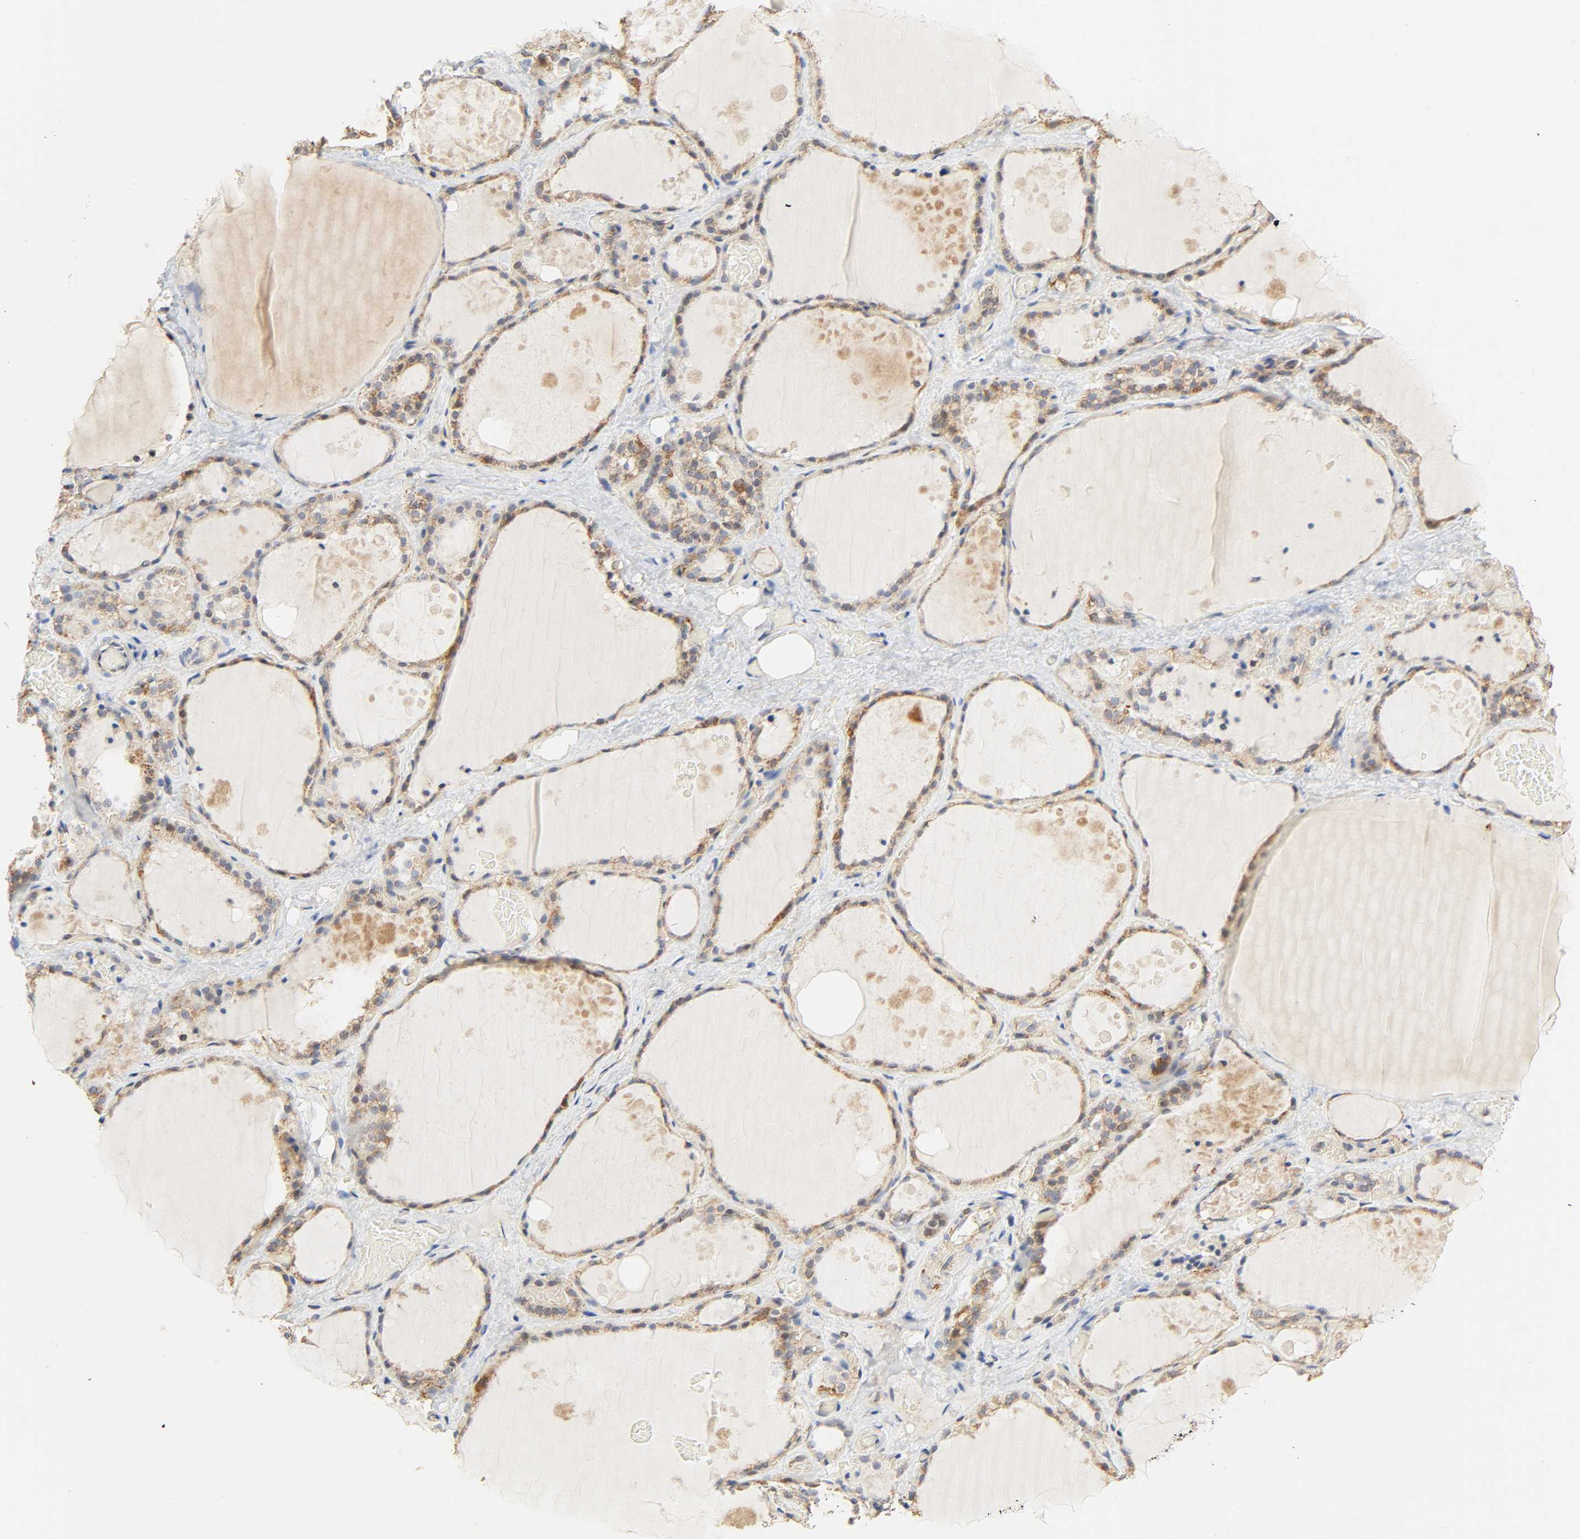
{"staining": {"intensity": "moderate", "quantity": ">75%", "location": "cytoplasmic/membranous"}, "tissue": "thyroid gland", "cell_type": "Glandular cells", "image_type": "normal", "snomed": [{"axis": "morphology", "description": "Normal tissue, NOS"}, {"axis": "topography", "description": "Thyroid gland"}], "caption": "Brown immunohistochemical staining in benign thyroid gland displays moderate cytoplasmic/membranous expression in about >75% of glandular cells. (DAB (3,3'-diaminobenzidine) IHC with brightfield microscopy, high magnification).", "gene": "ZMAT5", "patient": {"sex": "male", "age": 61}}